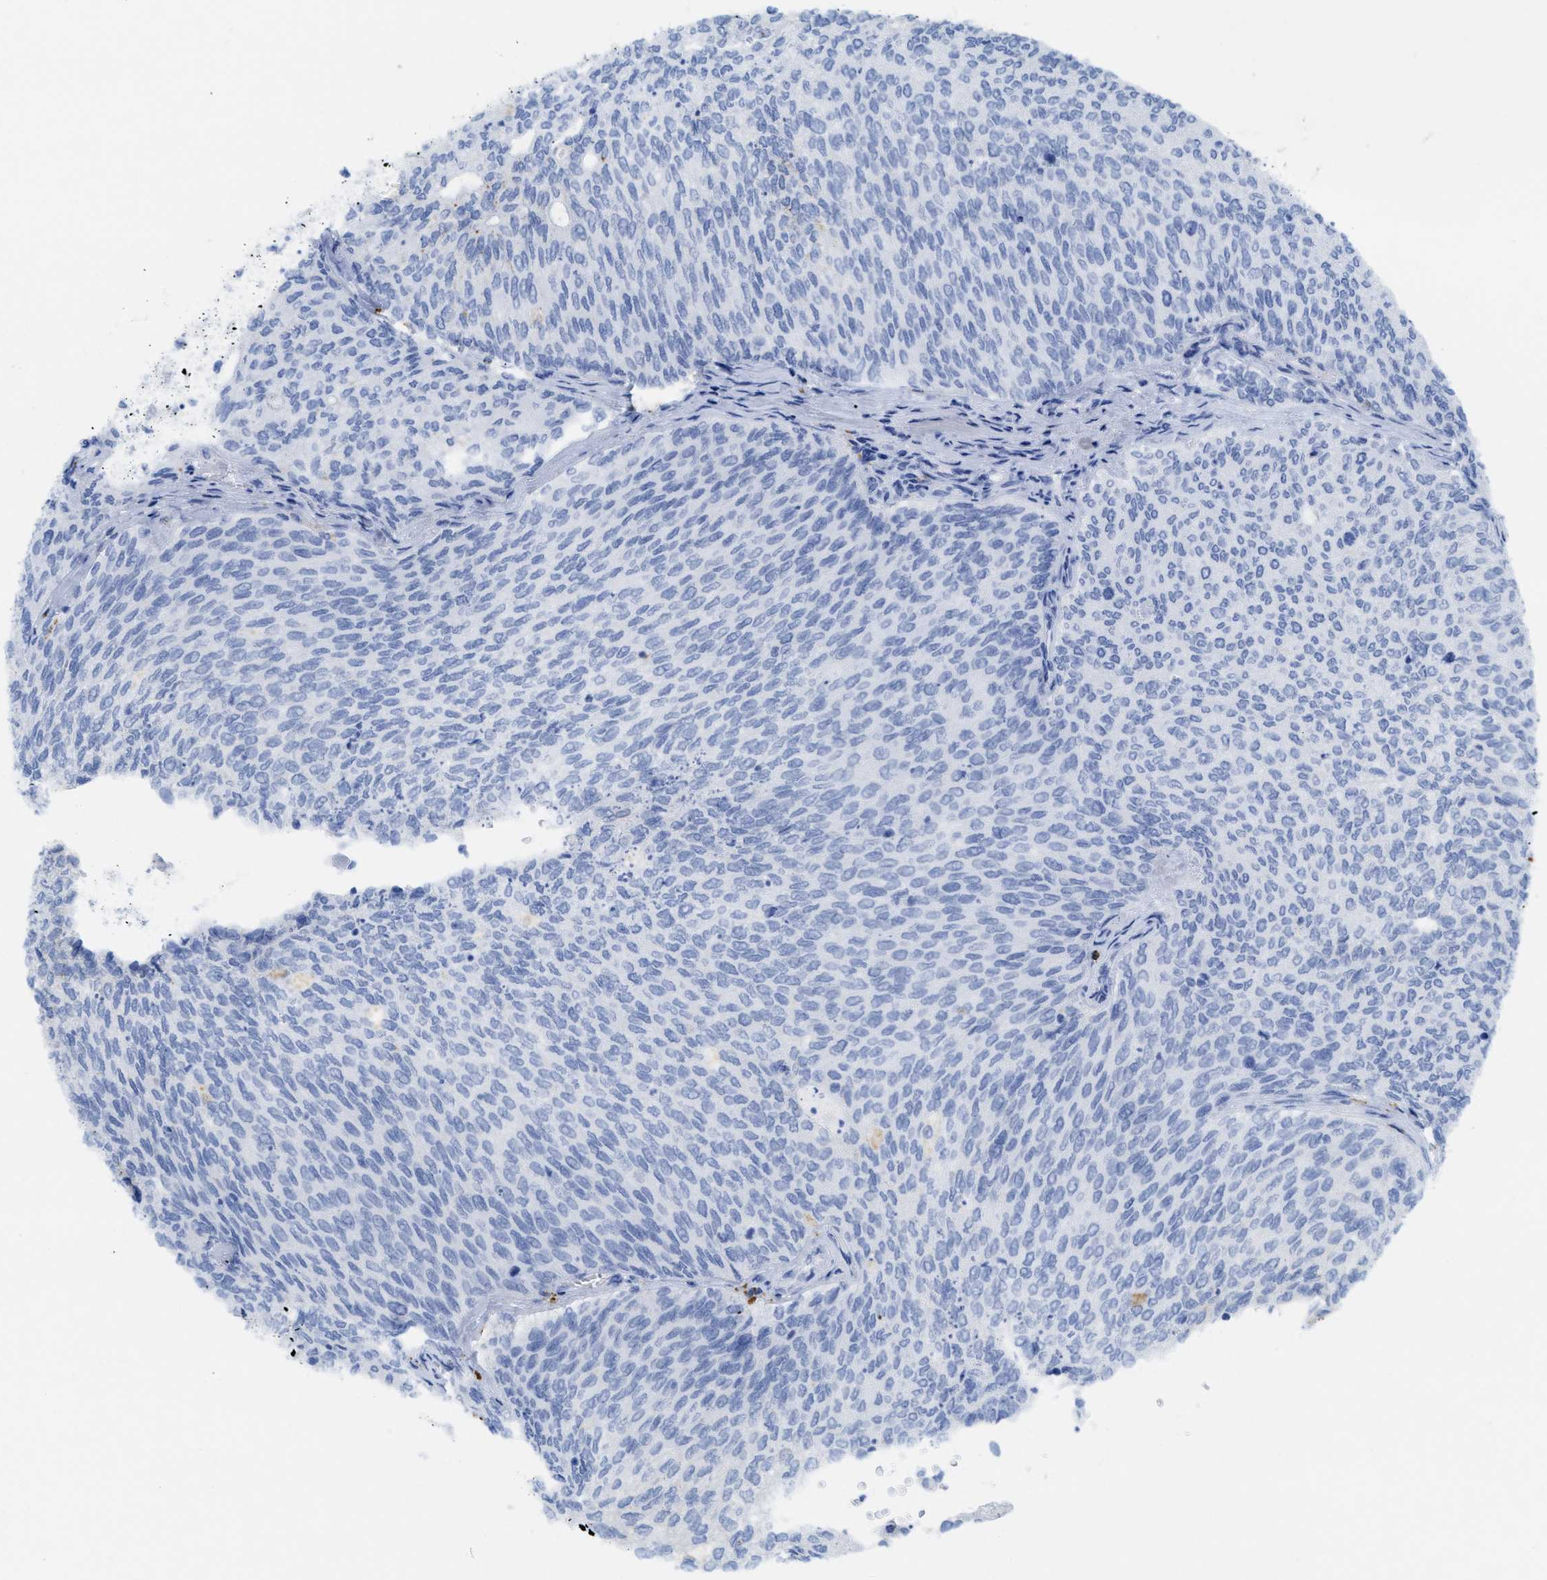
{"staining": {"intensity": "negative", "quantity": "none", "location": "none"}, "tissue": "urothelial cancer", "cell_type": "Tumor cells", "image_type": "cancer", "snomed": [{"axis": "morphology", "description": "Urothelial carcinoma, Low grade"}, {"axis": "topography", "description": "Urinary bladder"}], "caption": "This is an immunohistochemistry micrograph of human low-grade urothelial carcinoma. There is no expression in tumor cells.", "gene": "WDR4", "patient": {"sex": "female", "age": 79}}